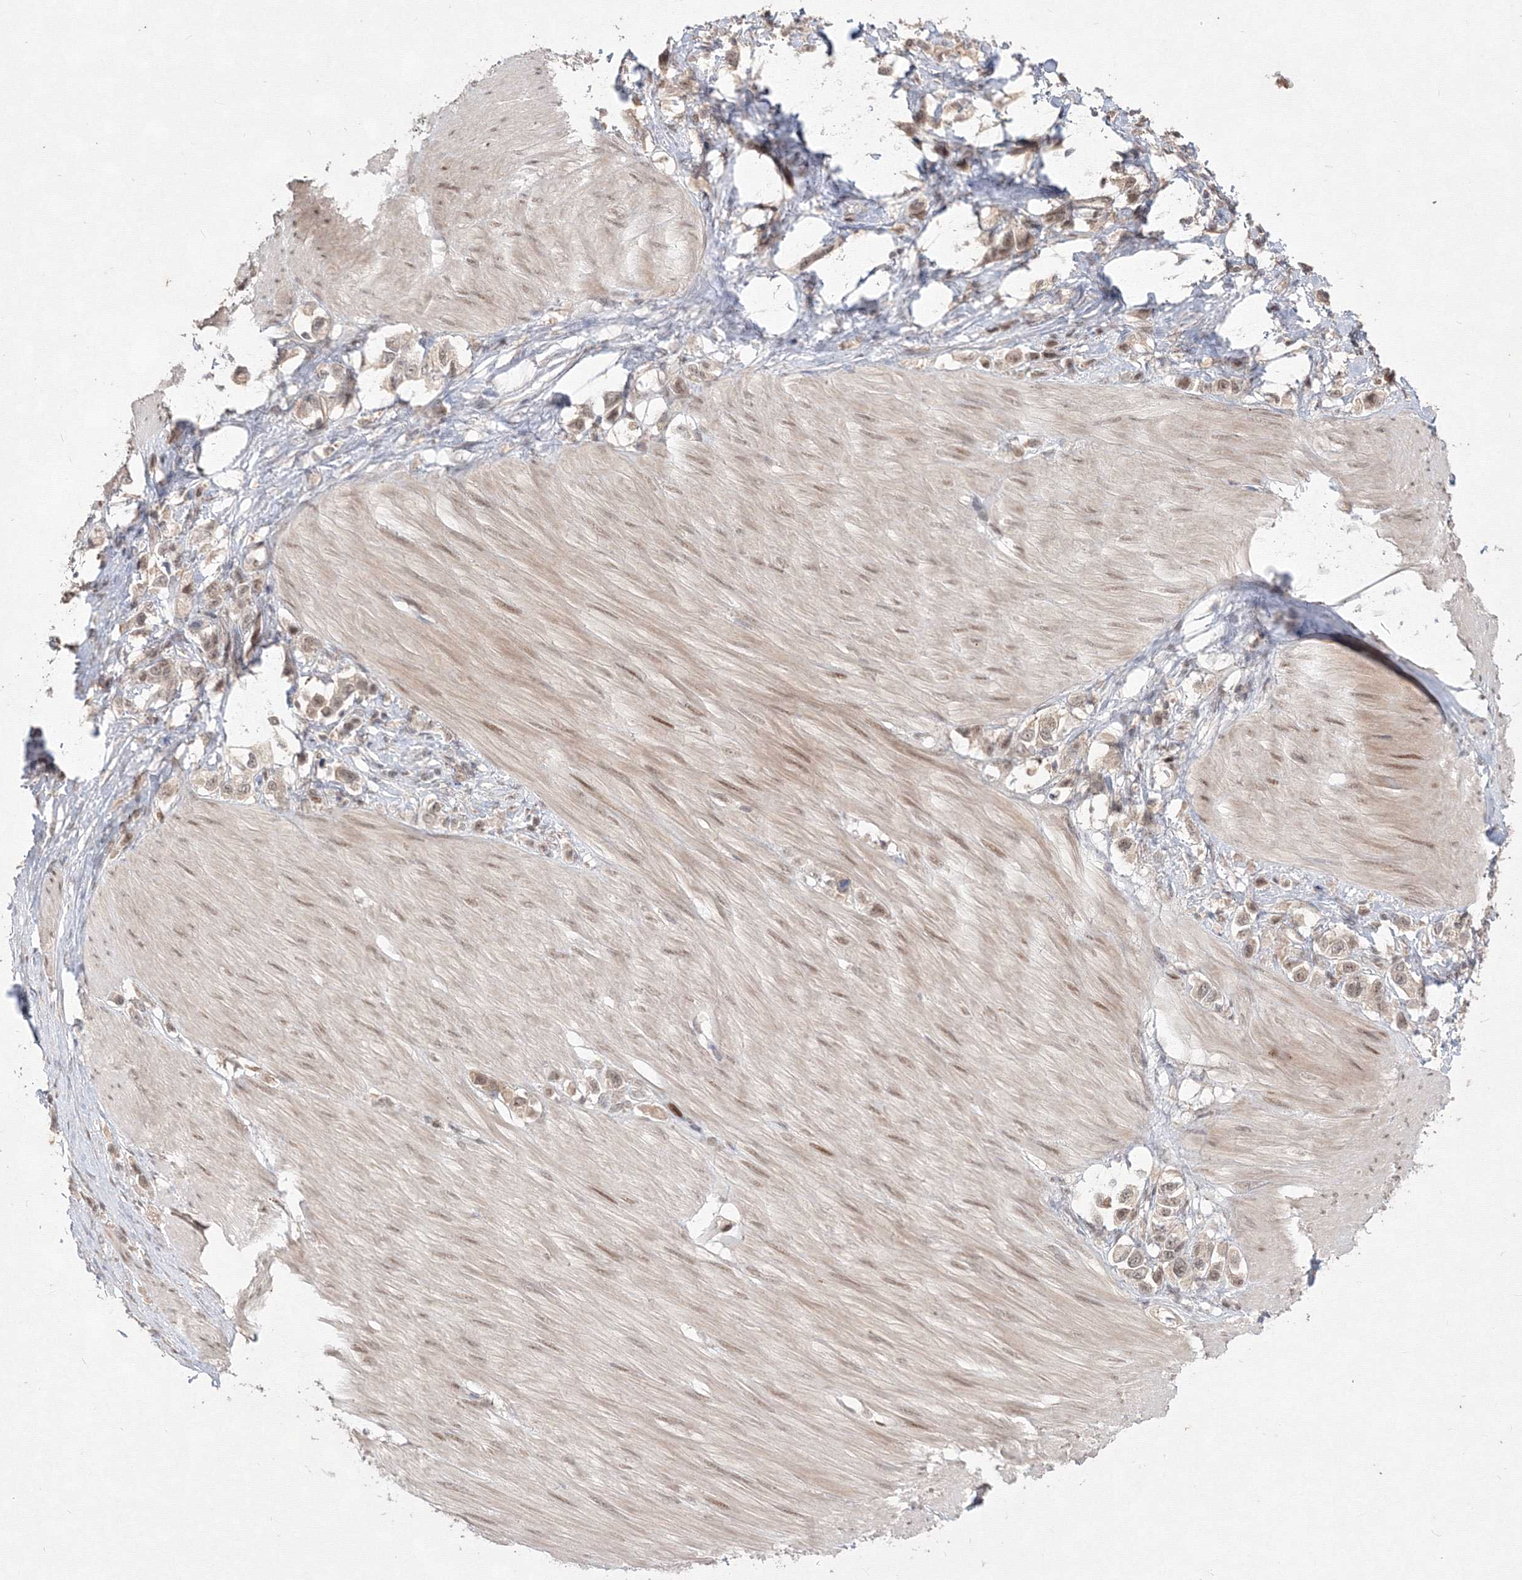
{"staining": {"intensity": "weak", "quantity": "25%-75%", "location": "nuclear"}, "tissue": "stomach cancer", "cell_type": "Tumor cells", "image_type": "cancer", "snomed": [{"axis": "morphology", "description": "Adenocarcinoma, NOS"}, {"axis": "topography", "description": "Stomach"}], "caption": "This is an image of immunohistochemistry staining of stomach adenocarcinoma, which shows weak expression in the nuclear of tumor cells.", "gene": "COPS4", "patient": {"sex": "female", "age": 65}}